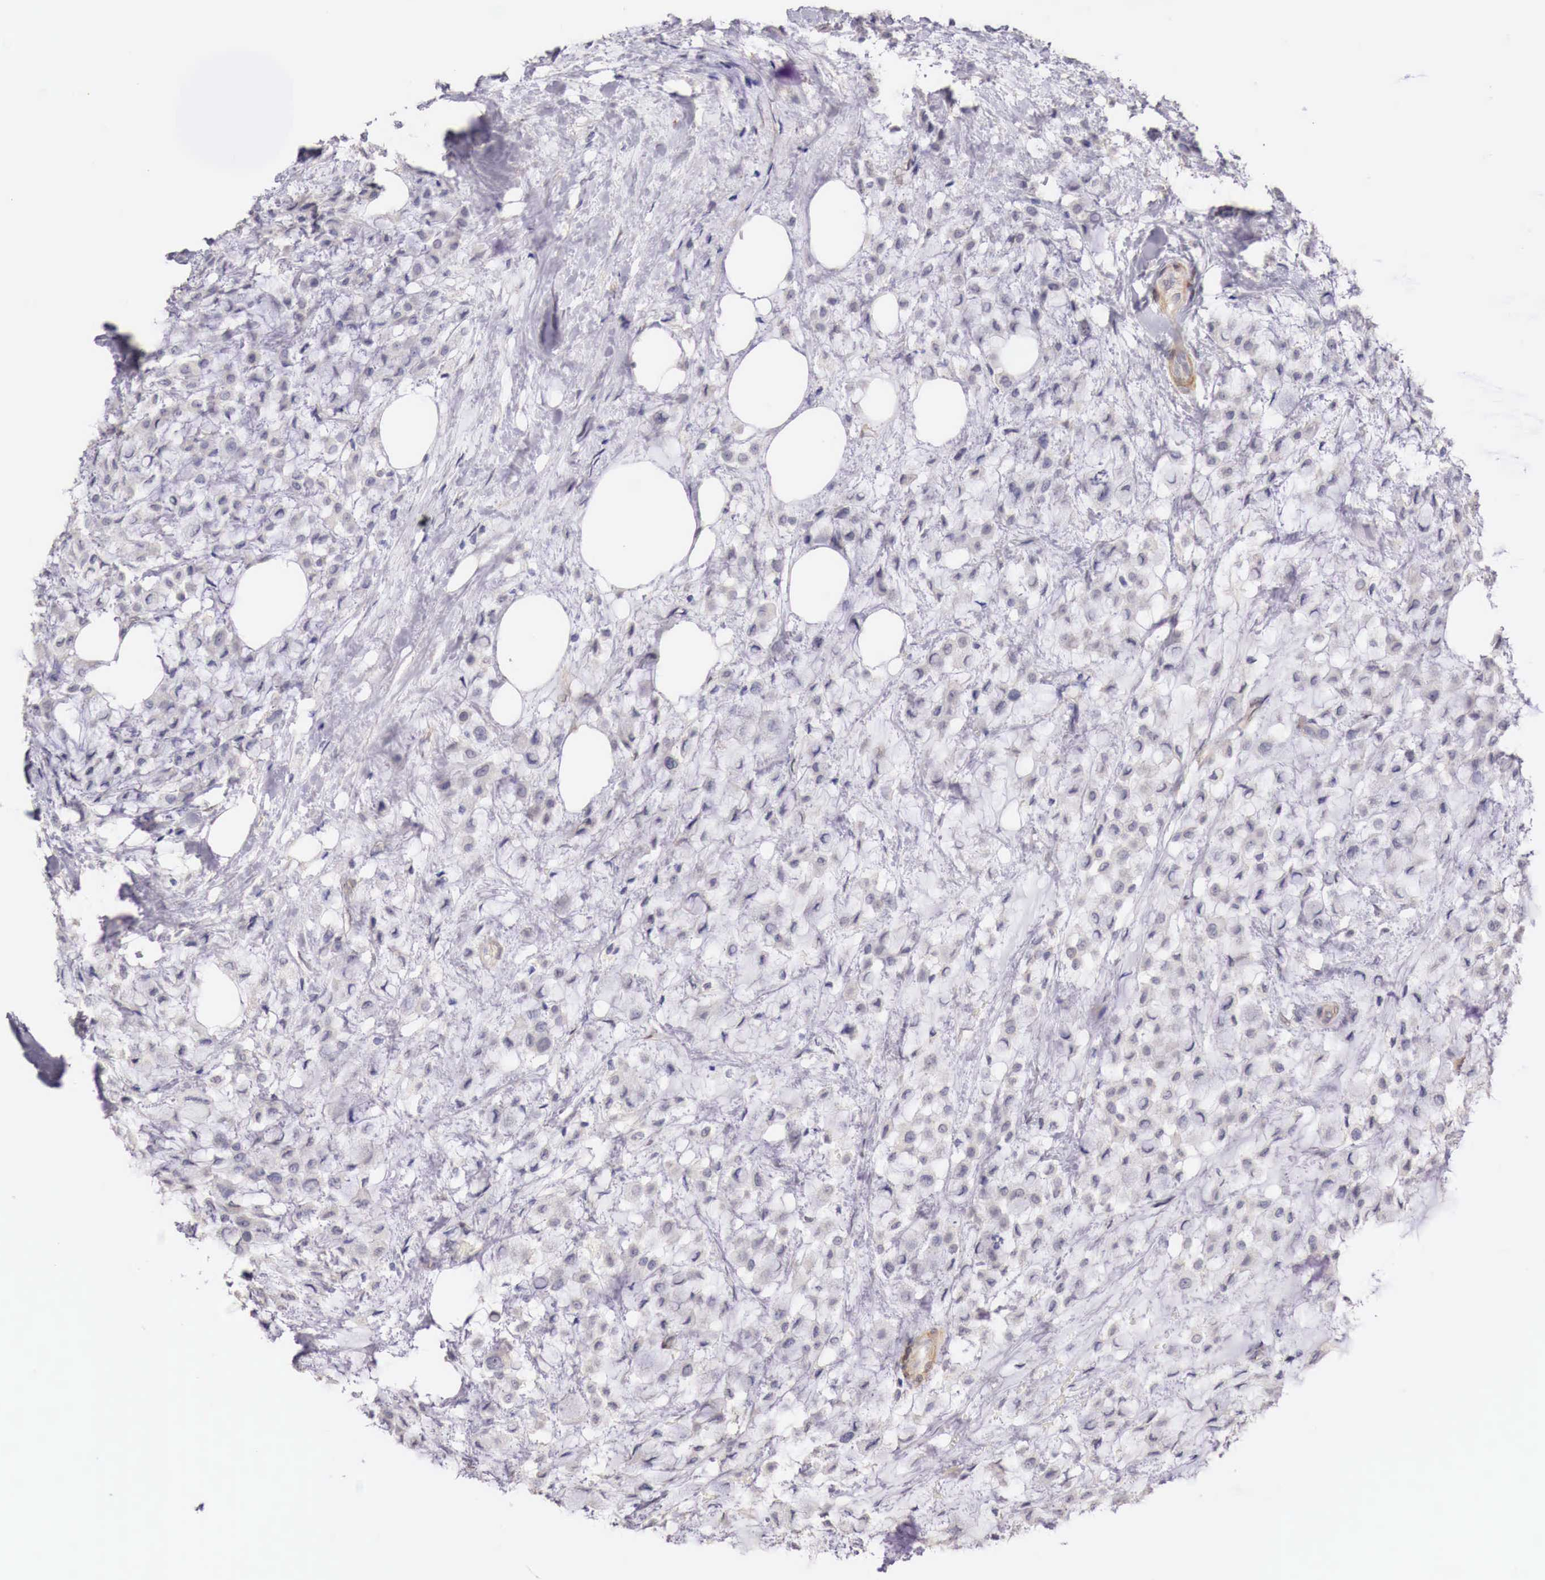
{"staining": {"intensity": "negative", "quantity": "none", "location": "none"}, "tissue": "breast cancer", "cell_type": "Tumor cells", "image_type": "cancer", "snomed": [{"axis": "morphology", "description": "Lobular carcinoma"}, {"axis": "topography", "description": "Breast"}], "caption": "Immunohistochemistry (IHC) histopathology image of human breast cancer (lobular carcinoma) stained for a protein (brown), which exhibits no staining in tumor cells.", "gene": "ENOX2", "patient": {"sex": "female", "age": 85}}